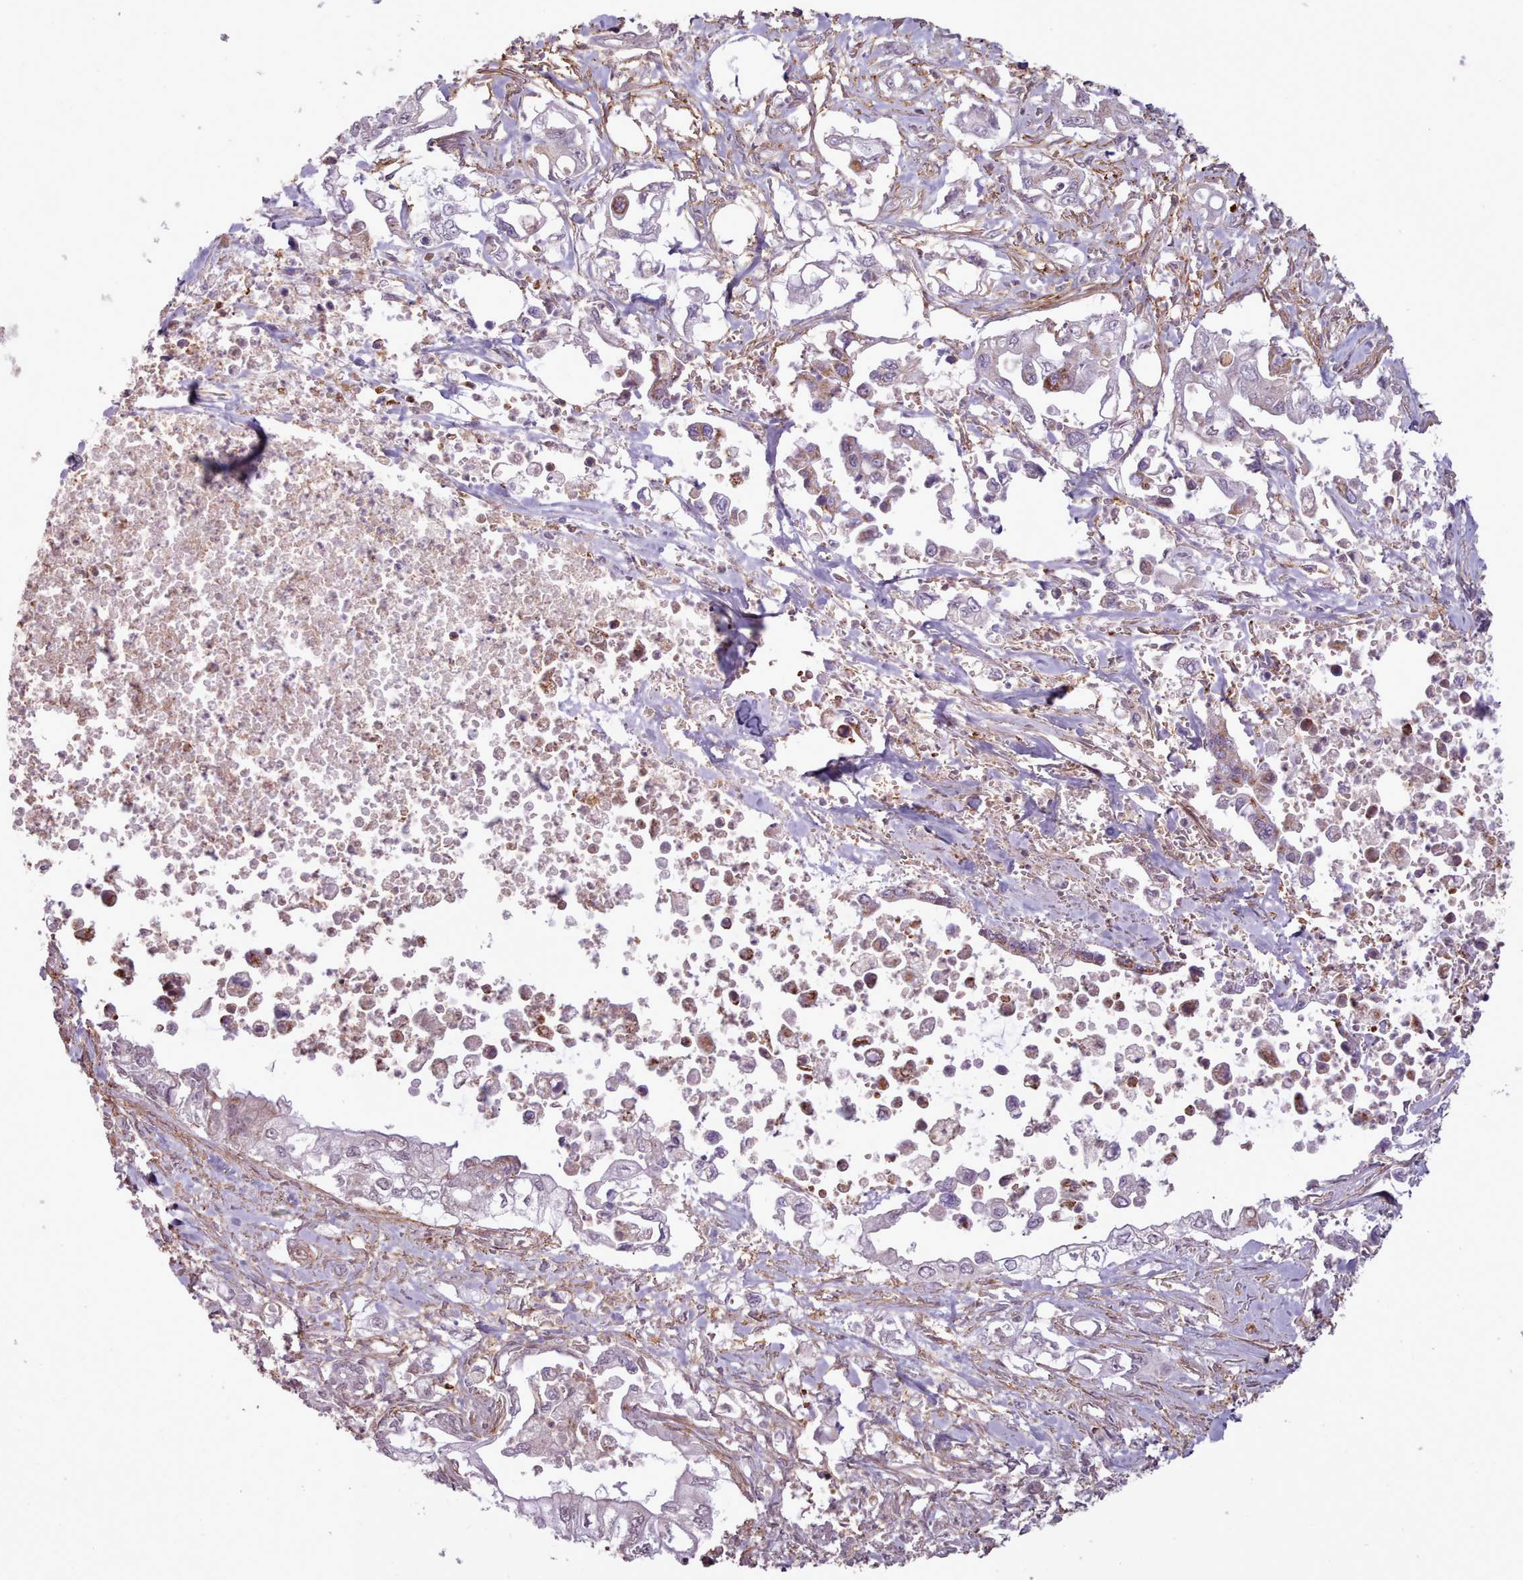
{"staining": {"intensity": "negative", "quantity": "none", "location": "none"}, "tissue": "pancreatic cancer", "cell_type": "Tumor cells", "image_type": "cancer", "snomed": [{"axis": "morphology", "description": "Adenocarcinoma, NOS"}, {"axis": "topography", "description": "Pancreas"}], "caption": "Pancreatic cancer (adenocarcinoma) stained for a protein using IHC shows no positivity tumor cells.", "gene": "ZMYM4", "patient": {"sex": "male", "age": 61}}